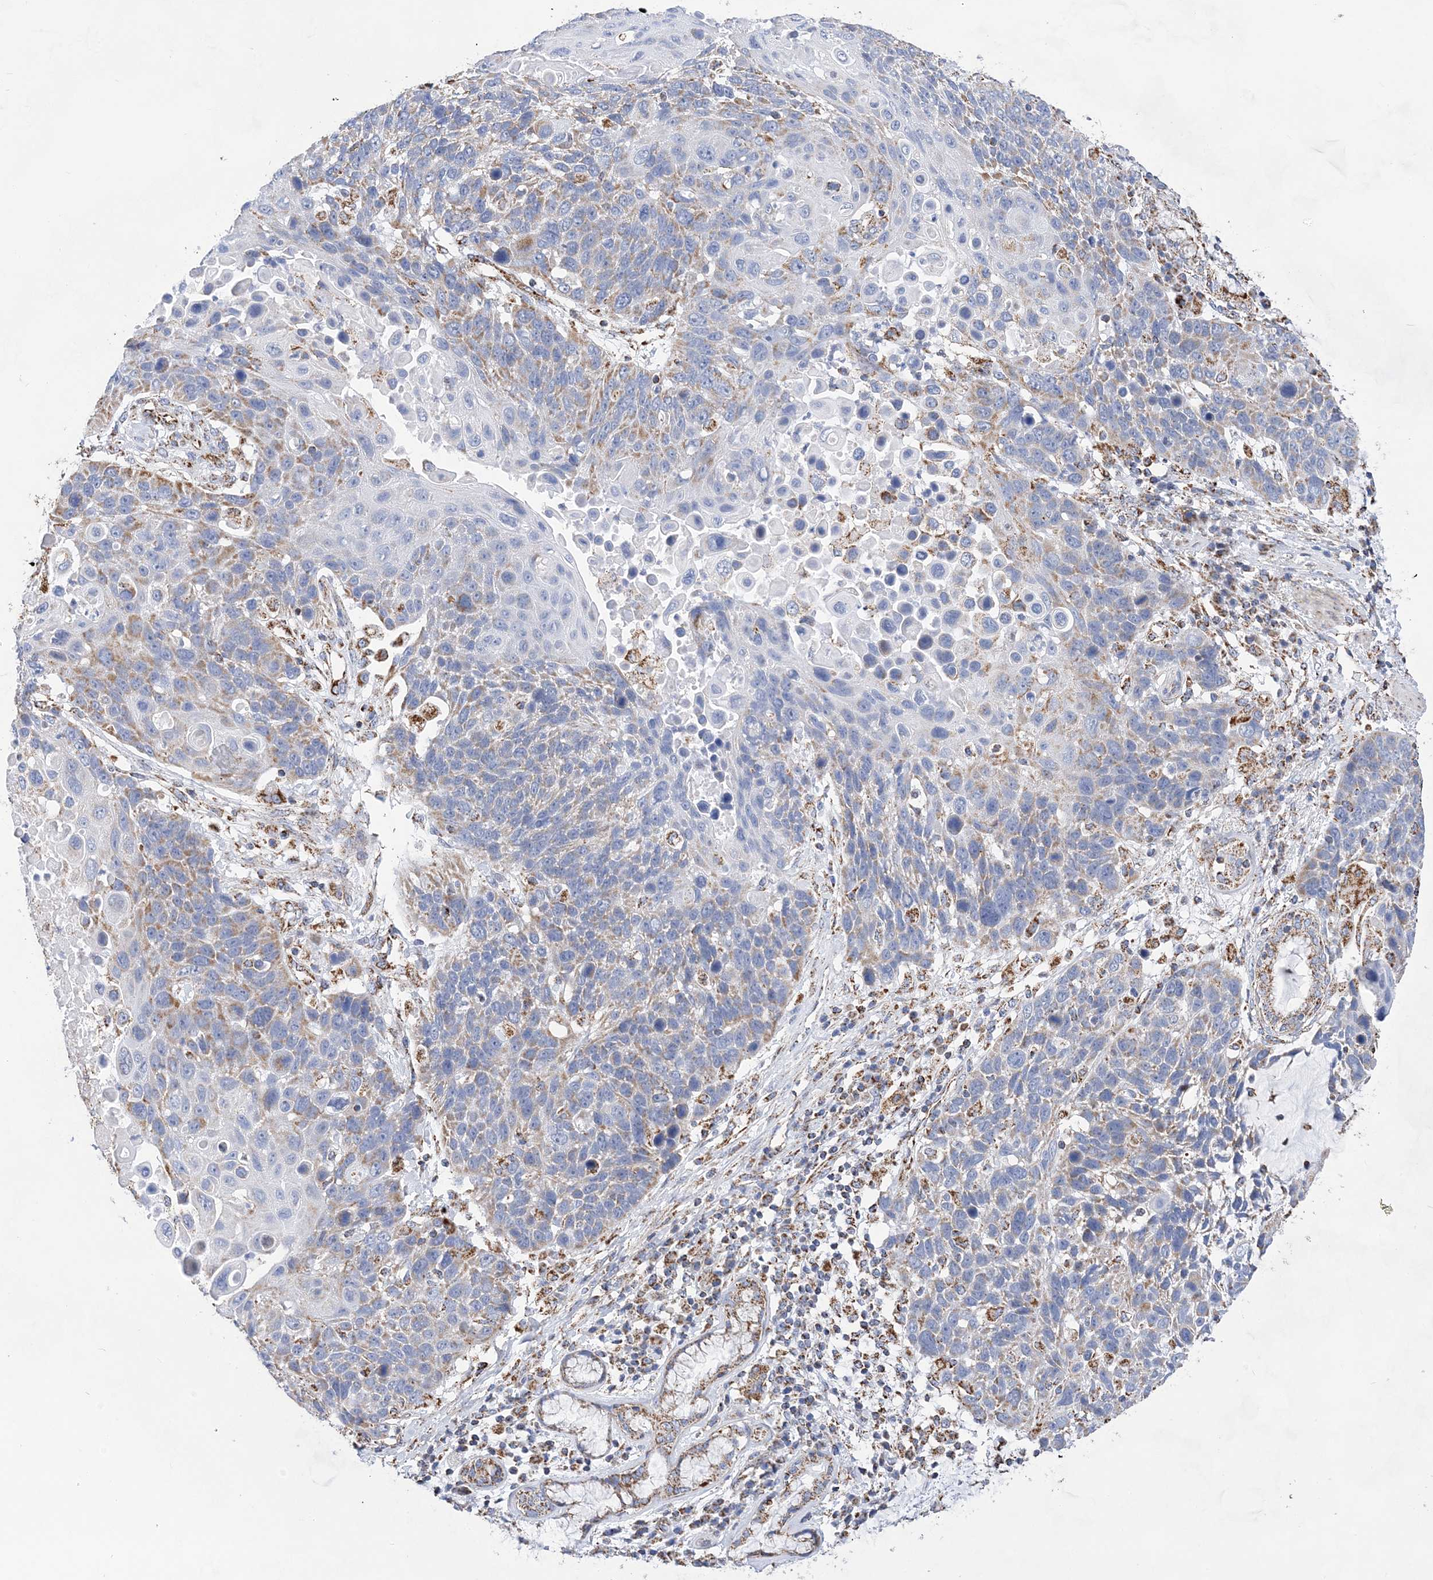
{"staining": {"intensity": "weak", "quantity": "25%-75%", "location": "cytoplasmic/membranous"}, "tissue": "lung cancer", "cell_type": "Tumor cells", "image_type": "cancer", "snomed": [{"axis": "morphology", "description": "Squamous cell carcinoma, NOS"}, {"axis": "topography", "description": "Lung"}], "caption": "The image shows staining of lung squamous cell carcinoma, revealing weak cytoplasmic/membranous protein positivity (brown color) within tumor cells.", "gene": "ACOT9", "patient": {"sex": "male", "age": 66}}